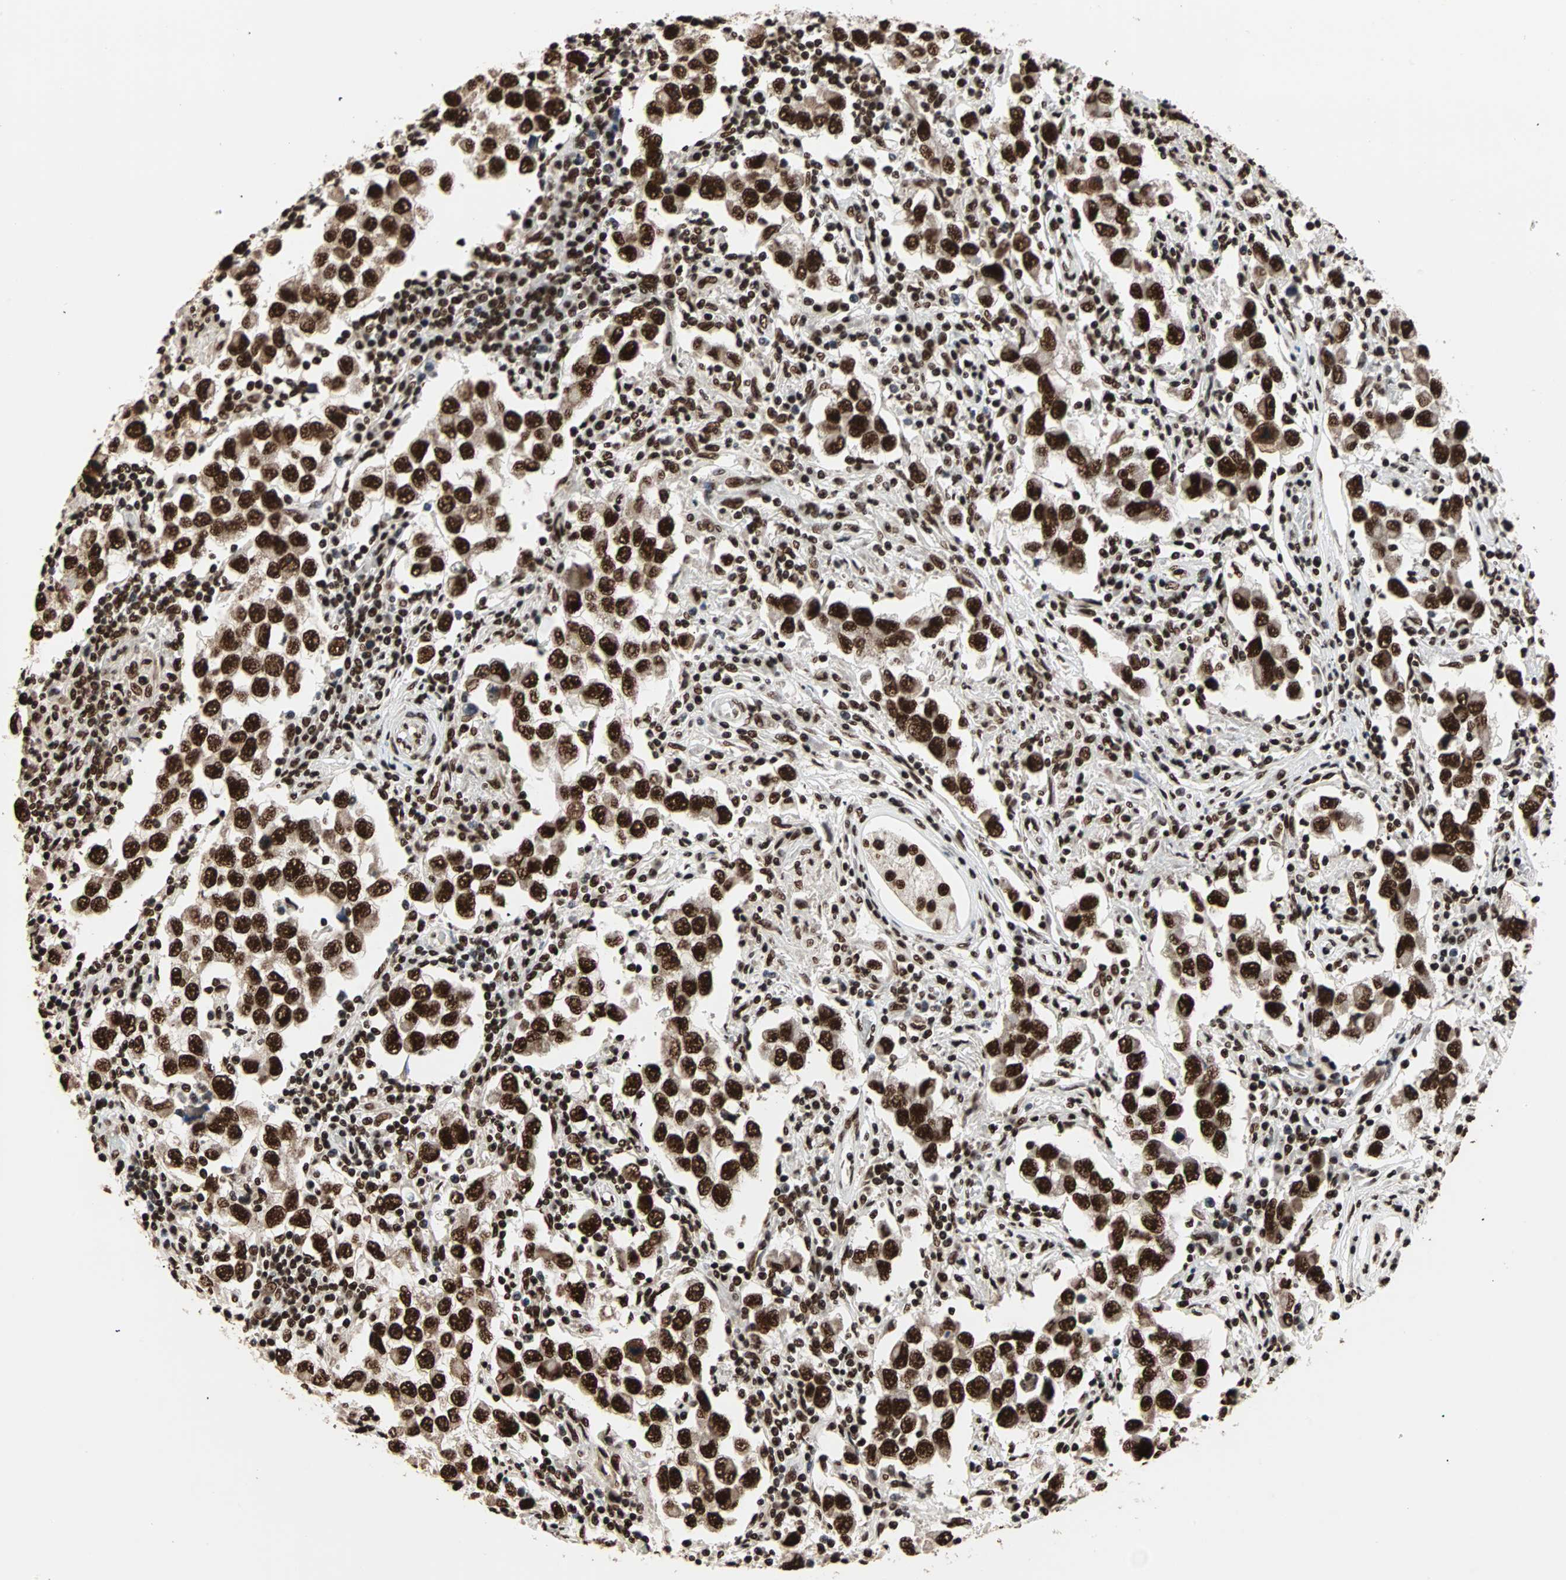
{"staining": {"intensity": "strong", "quantity": ">75%", "location": "nuclear"}, "tissue": "testis cancer", "cell_type": "Tumor cells", "image_type": "cancer", "snomed": [{"axis": "morphology", "description": "Carcinoma, Embryonal, NOS"}, {"axis": "topography", "description": "Testis"}], "caption": "Immunohistochemistry (IHC) of testis cancer (embryonal carcinoma) demonstrates high levels of strong nuclear positivity in approximately >75% of tumor cells. The staining was performed using DAB to visualize the protein expression in brown, while the nuclei were stained in blue with hematoxylin (Magnification: 20x).", "gene": "ILF2", "patient": {"sex": "male", "age": 21}}